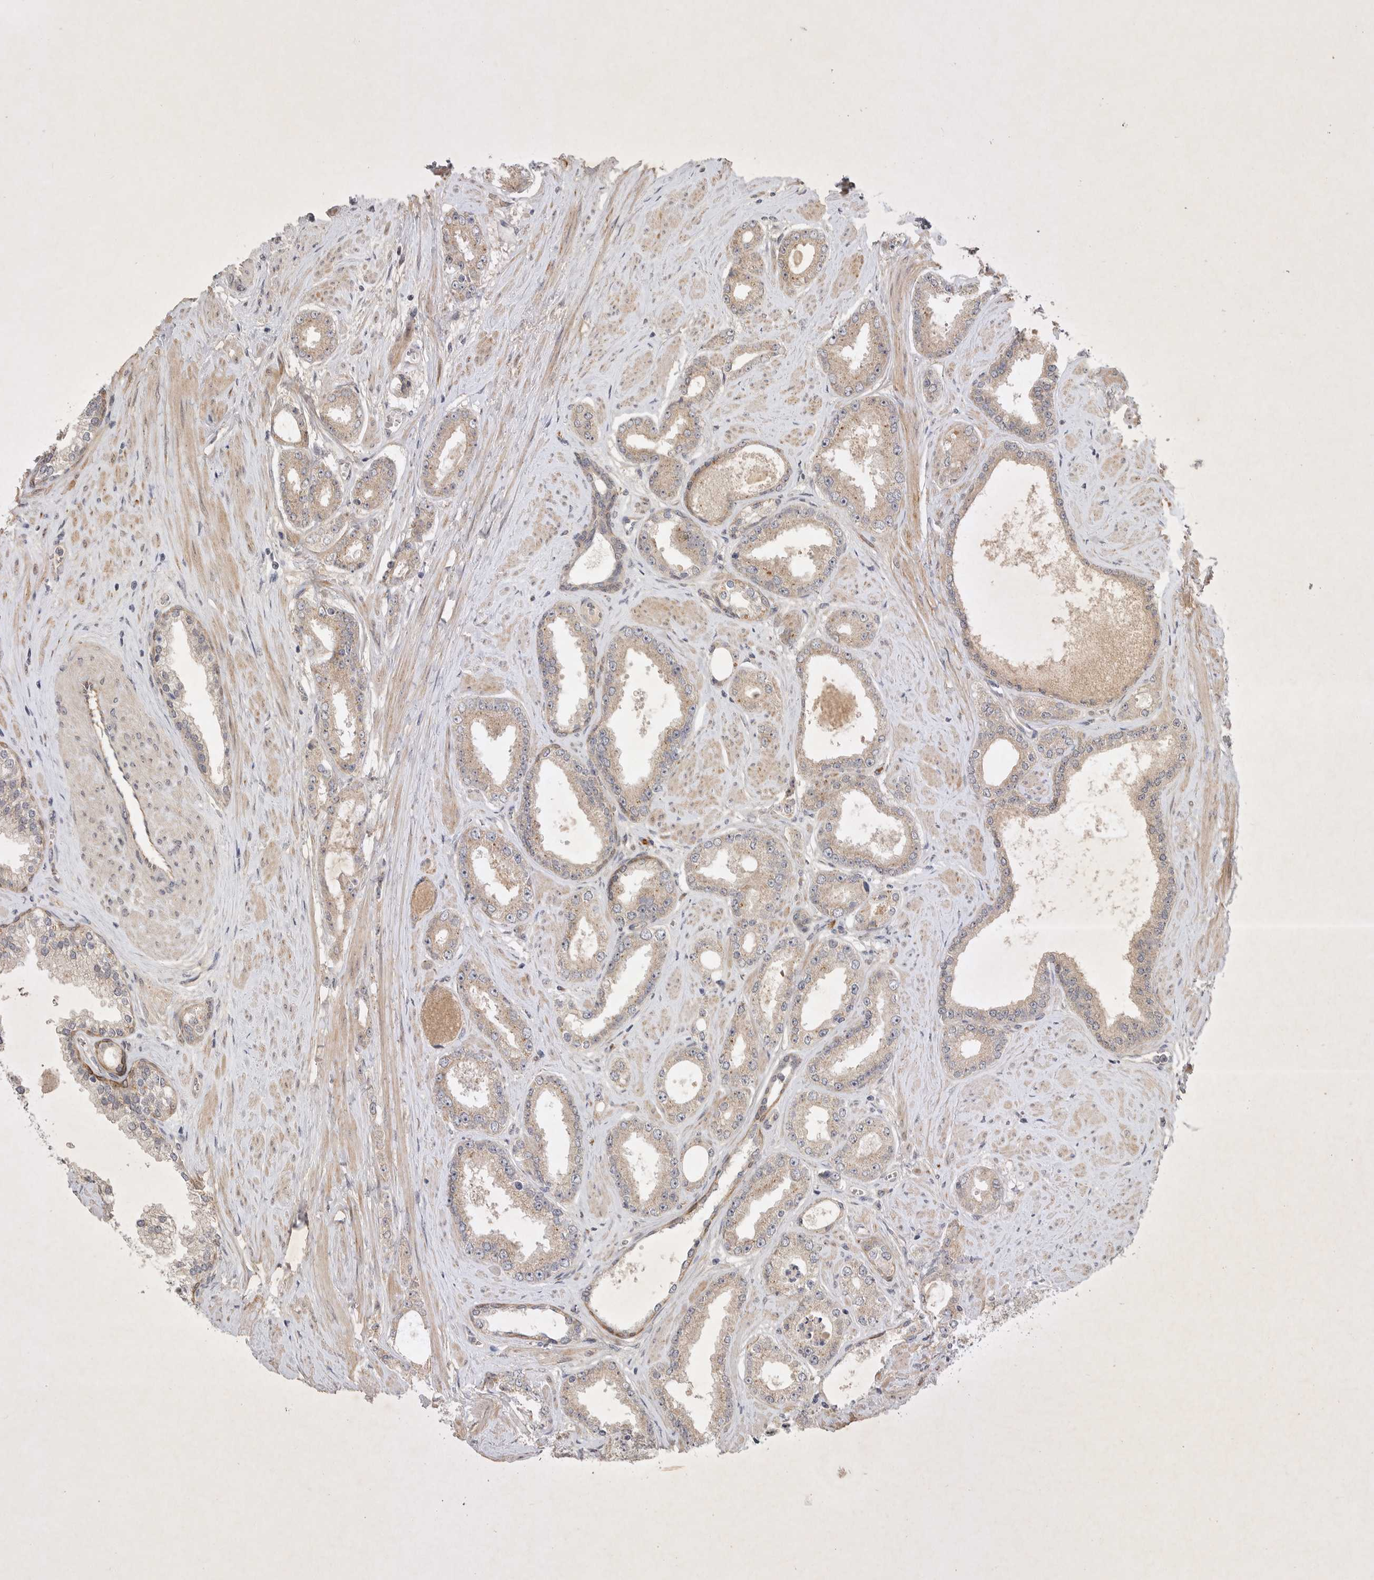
{"staining": {"intensity": "weak", "quantity": "25%-75%", "location": "cytoplasmic/membranous"}, "tissue": "prostate cancer", "cell_type": "Tumor cells", "image_type": "cancer", "snomed": [{"axis": "morphology", "description": "Adenocarcinoma, Low grade"}, {"axis": "topography", "description": "Prostate"}], "caption": "A low amount of weak cytoplasmic/membranous staining is present in about 25%-75% of tumor cells in prostate cancer tissue.", "gene": "PTPDC1", "patient": {"sex": "male", "age": 62}}